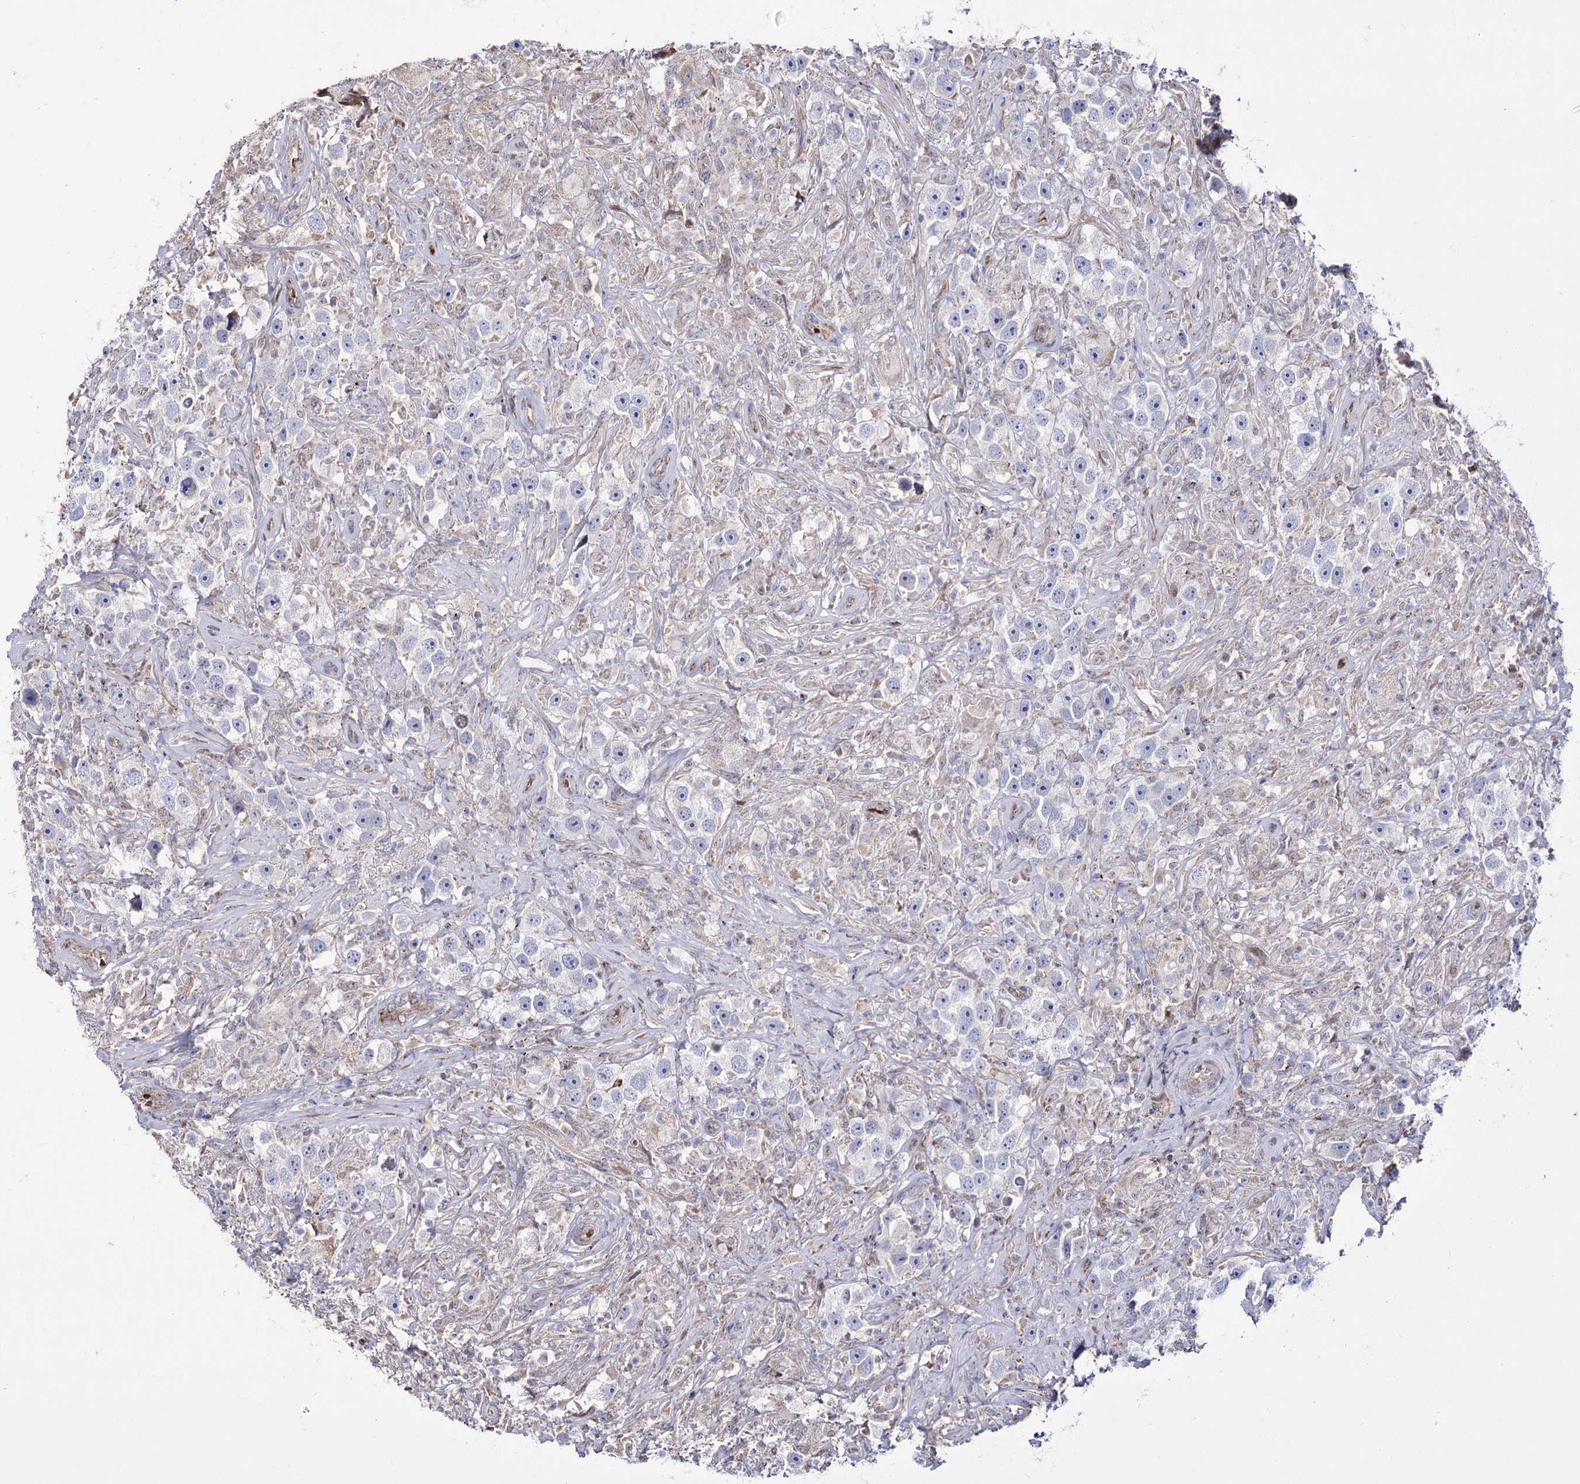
{"staining": {"intensity": "negative", "quantity": "none", "location": "none"}, "tissue": "testis cancer", "cell_type": "Tumor cells", "image_type": "cancer", "snomed": [{"axis": "morphology", "description": "Seminoma, NOS"}, {"axis": "topography", "description": "Testis"}], "caption": "Testis cancer (seminoma) was stained to show a protein in brown. There is no significant expression in tumor cells.", "gene": "OSBPL5", "patient": {"sex": "male", "age": 49}}